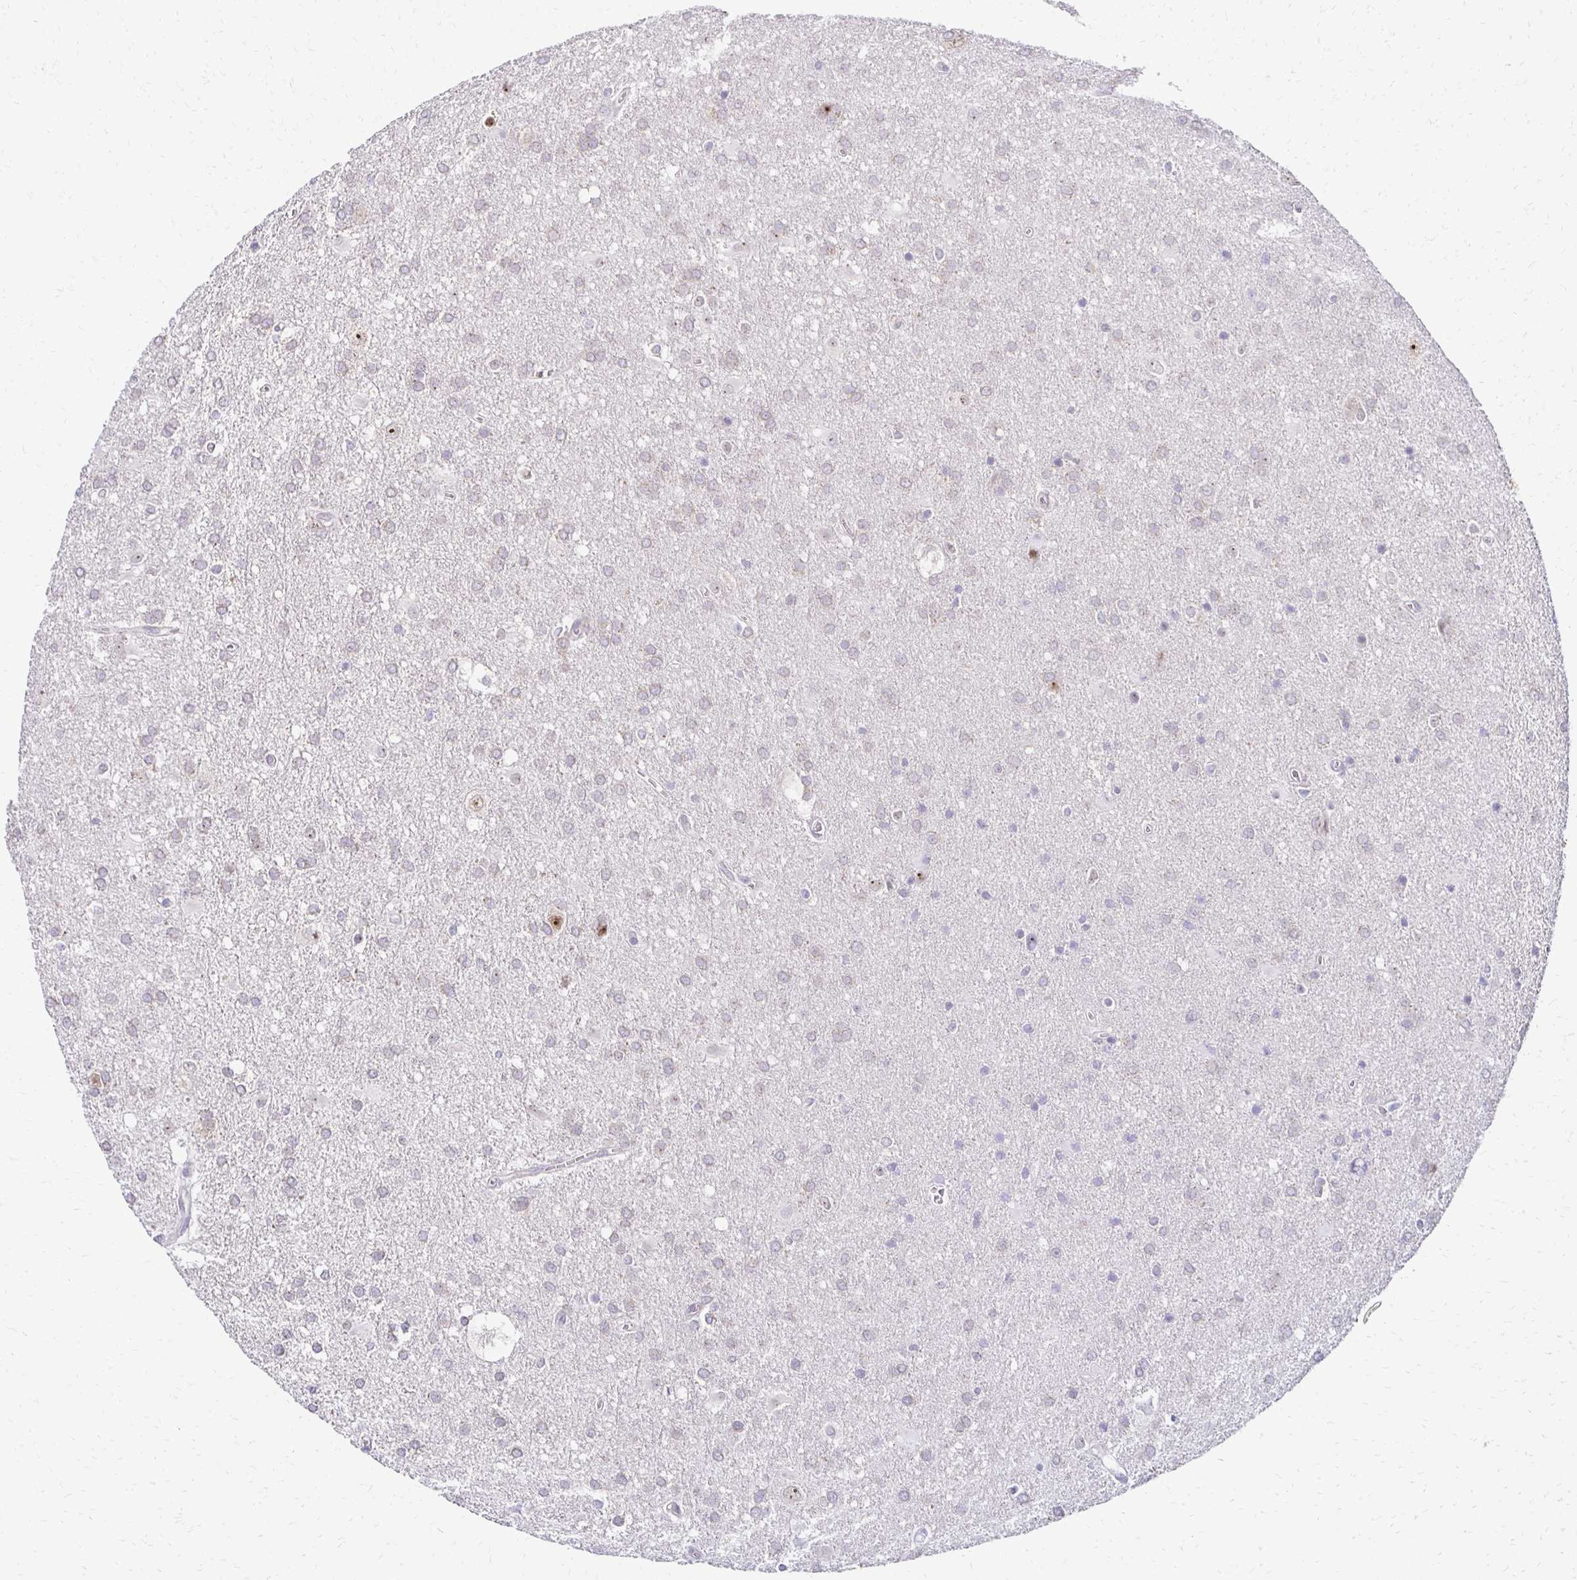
{"staining": {"intensity": "negative", "quantity": "none", "location": "none"}, "tissue": "glioma", "cell_type": "Tumor cells", "image_type": "cancer", "snomed": [{"axis": "morphology", "description": "Glioma, malignant, Low grade"}, {"axis": "topography", "description": "Brain"}], "caption": "This histopathology image is of malignant low-grade glioma stained with immunohistochemistry (IHC) to label a protein in brown with the nuclei are counter-stained blue. There is no positivity in tumor cells.", "gene": "C1QTNF2", "patient": {"sex": "male", "age": 66}}